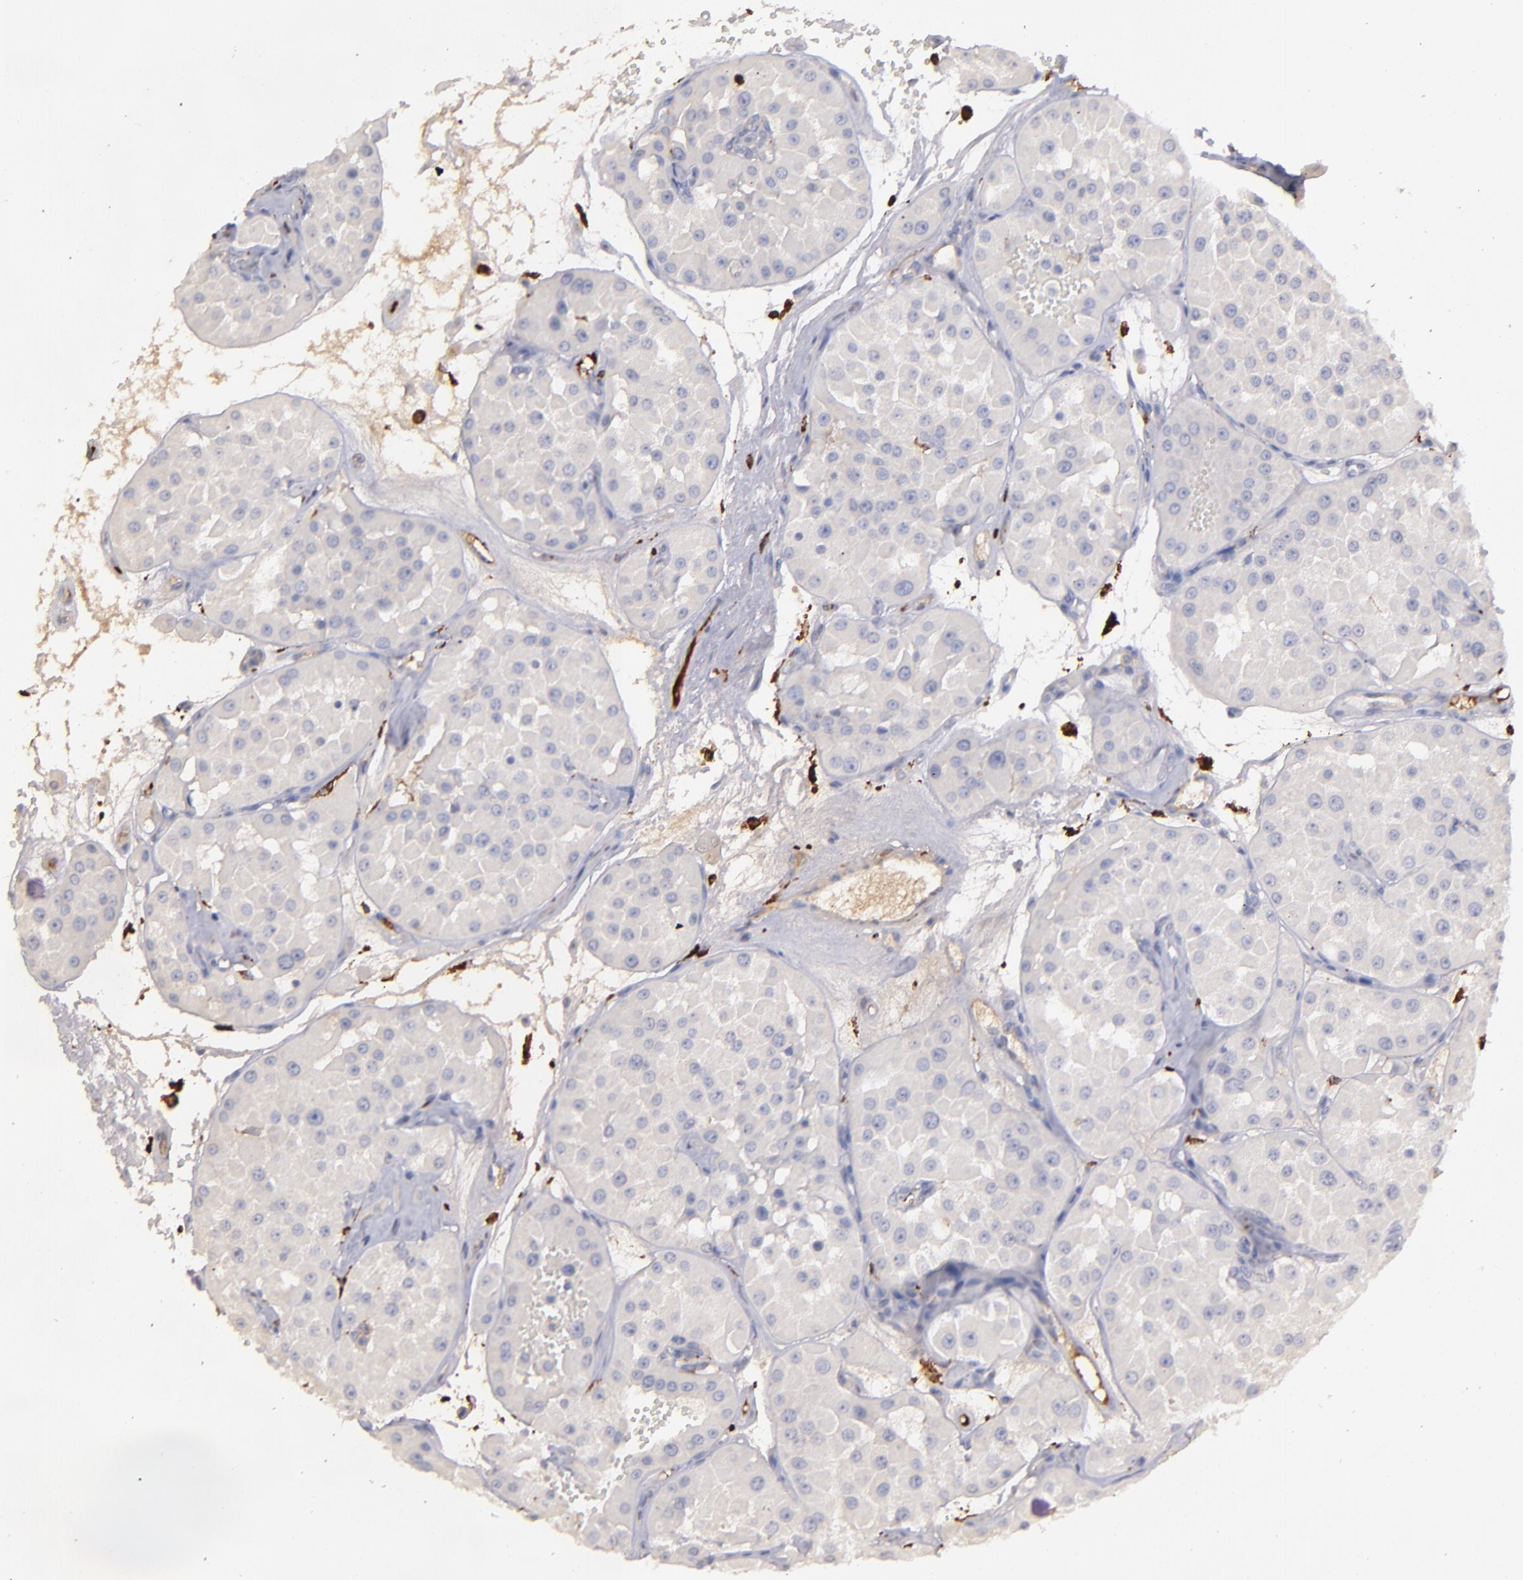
{"staining": {"intensity": "weak", "quantity": "<25%", "location": "cytoplasmic/membranous"}, "tissue": "renal cancer", "cell_type": "Tumor cells", "image_type": "cancer", "snomed": [{"axis": "morphology", "description": "Adenocarcinoma, uncertain malignant potential"}, {"axis": "topography", "description": "Kidney"}], "caption": "Protein analysis of renal adenocarcinoma,  uncertain malignant potential demonstrates no significant positivity in tumor cells.", "gene": "C1QA", "patient": {"sex": "male", "age": 63}}